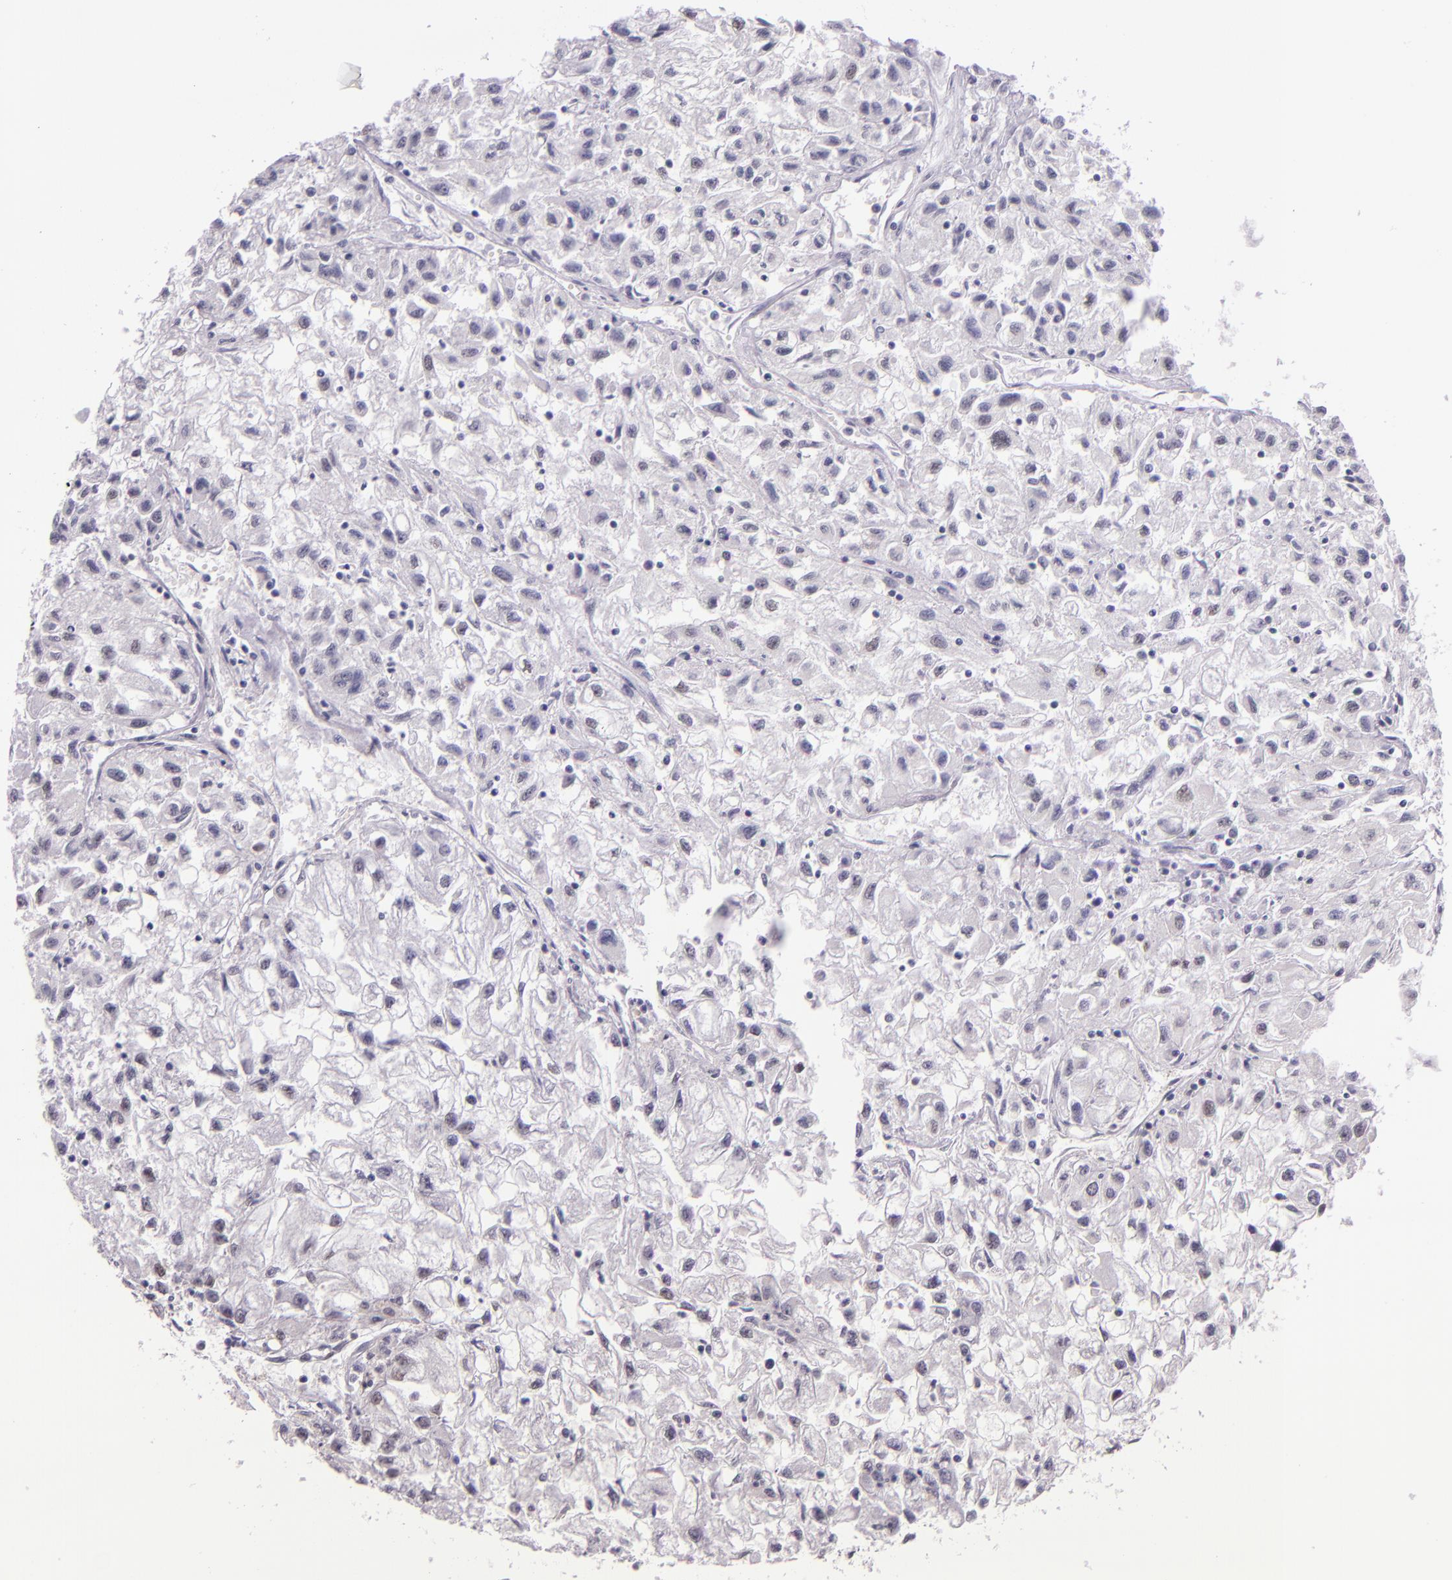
{"staining": {"intensity": "negative", "quantity": "none", "location": "none"}, "tissue": "renal cancer", "cell_type": "Tumor cells", "image_type": "cancer", "snomed": [{"axis": "morphology", "description": "Adenocarcinoma, NOS"}, {"axis": "topography", "description": "Kidney"}], "caption": "DAB immunohistochemical staining of human renal cancer shows no significant expression in tumor cells.", "gene": "HSP90AA1", "patient": {"sex": "male", "age": 59}}